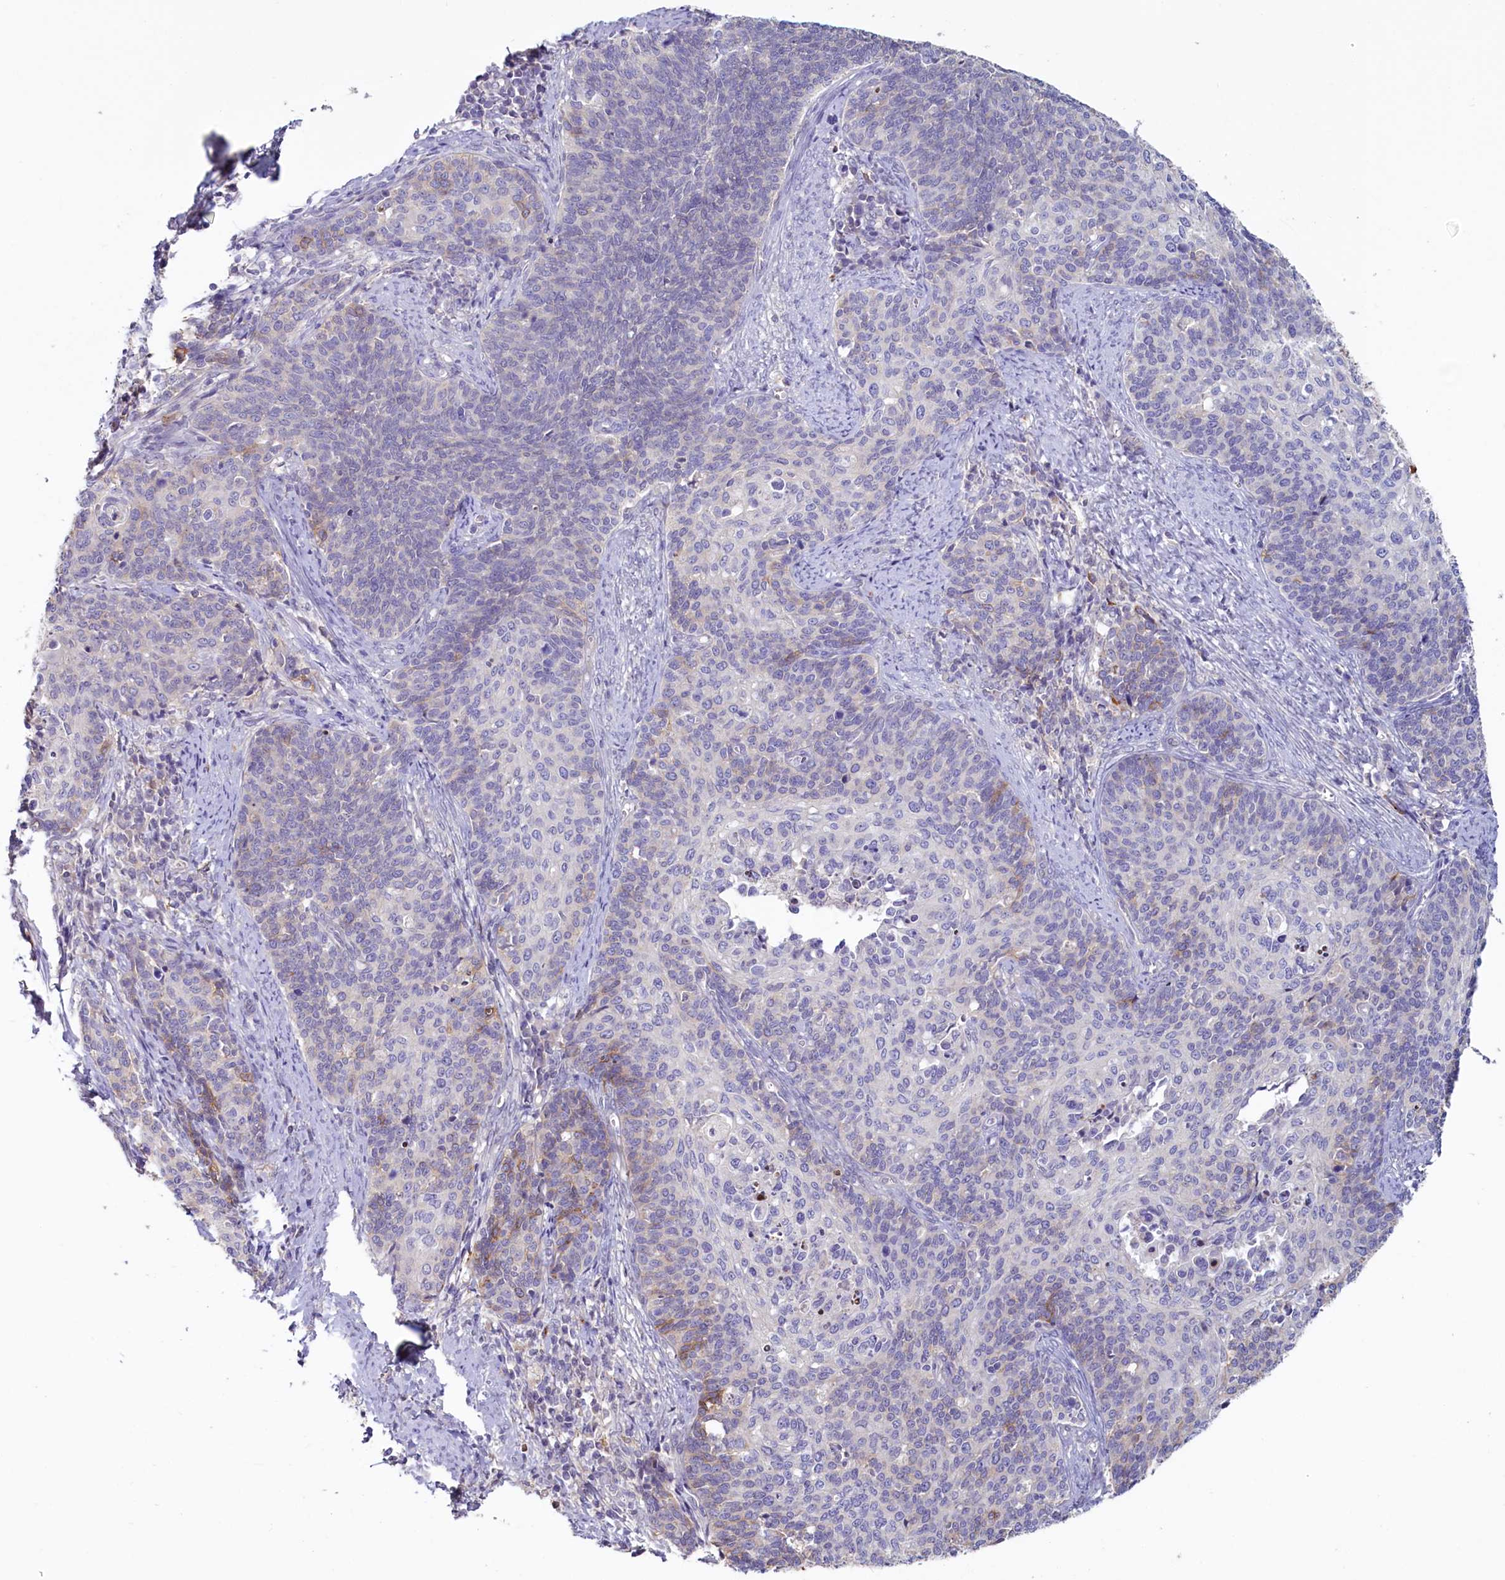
{"staining": {"intensity": "negative", "quantity": "none", "location": "none"}, "tissue": "cervical cancer", "cell_type": "Tumor cells", "image_type": "cancer", "snomed": [{"axis": "morphology", "description": "Squamous cell carcinoma, NOS"}, {"axis": "topography", "description": "Cervix"}], "caption": "Squamous cell carcinoma (cervical) stained for a protein using IHC reveals no positivity tumor cells.", "gene": "PDE6D", "patient": {"sex": "female", "age": 39}}